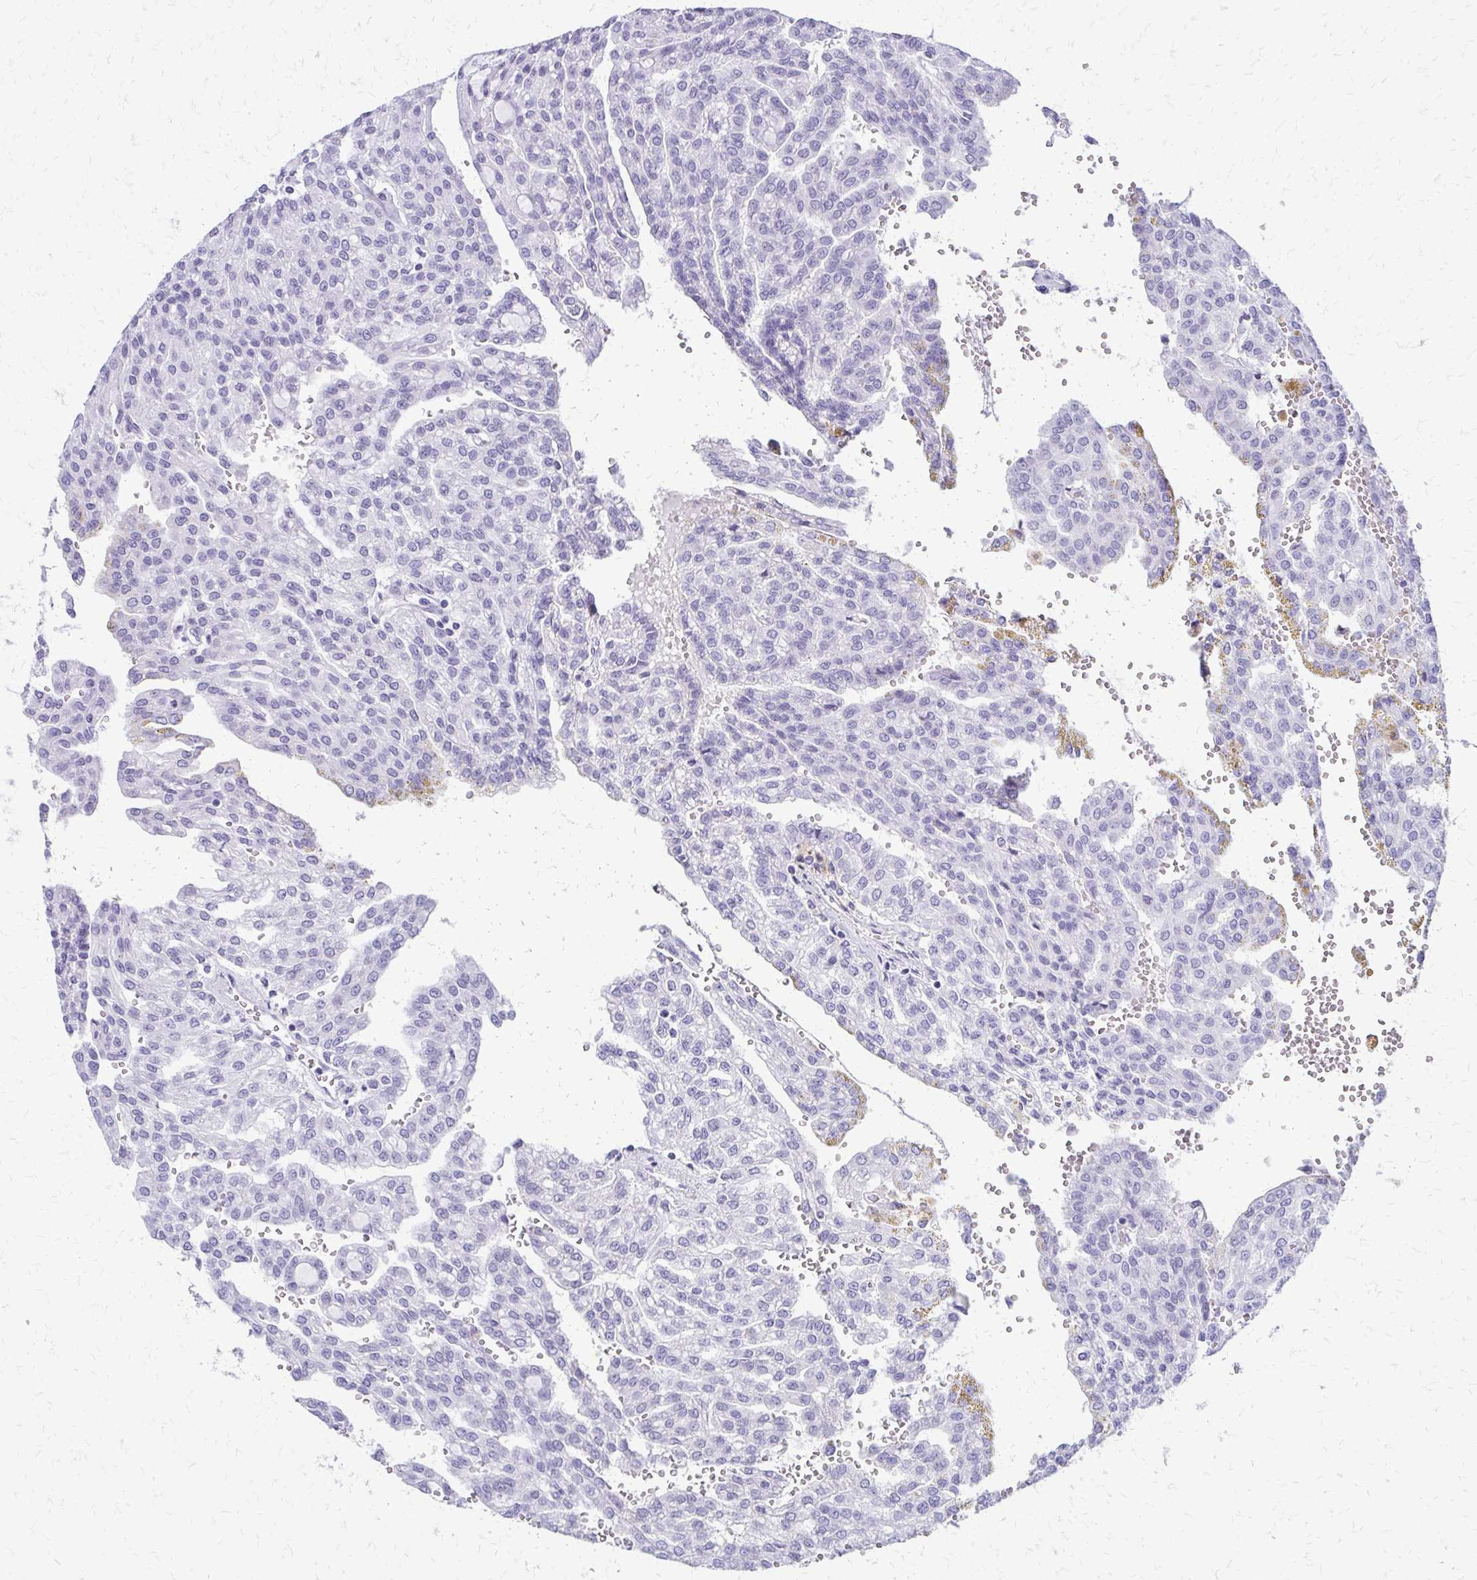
{"staining": {"intensity": "negative", "quantity": "none", "location": "none"}, "tissue": "renal cancer", "cell_type": "Tumor cells", "image_type": "cancer", "snomed": [{"axis": "morphology", "description": "Adenocarcinoma, NOS"}, {"axis": "topography", "description": "Kidney"}], "caption": "Image shows no significant protein expression in tumor cells of renal cancer (adenocarcinoma).", "gene": "FAM162B", "patient": {"sex": "male", "age": 63}}